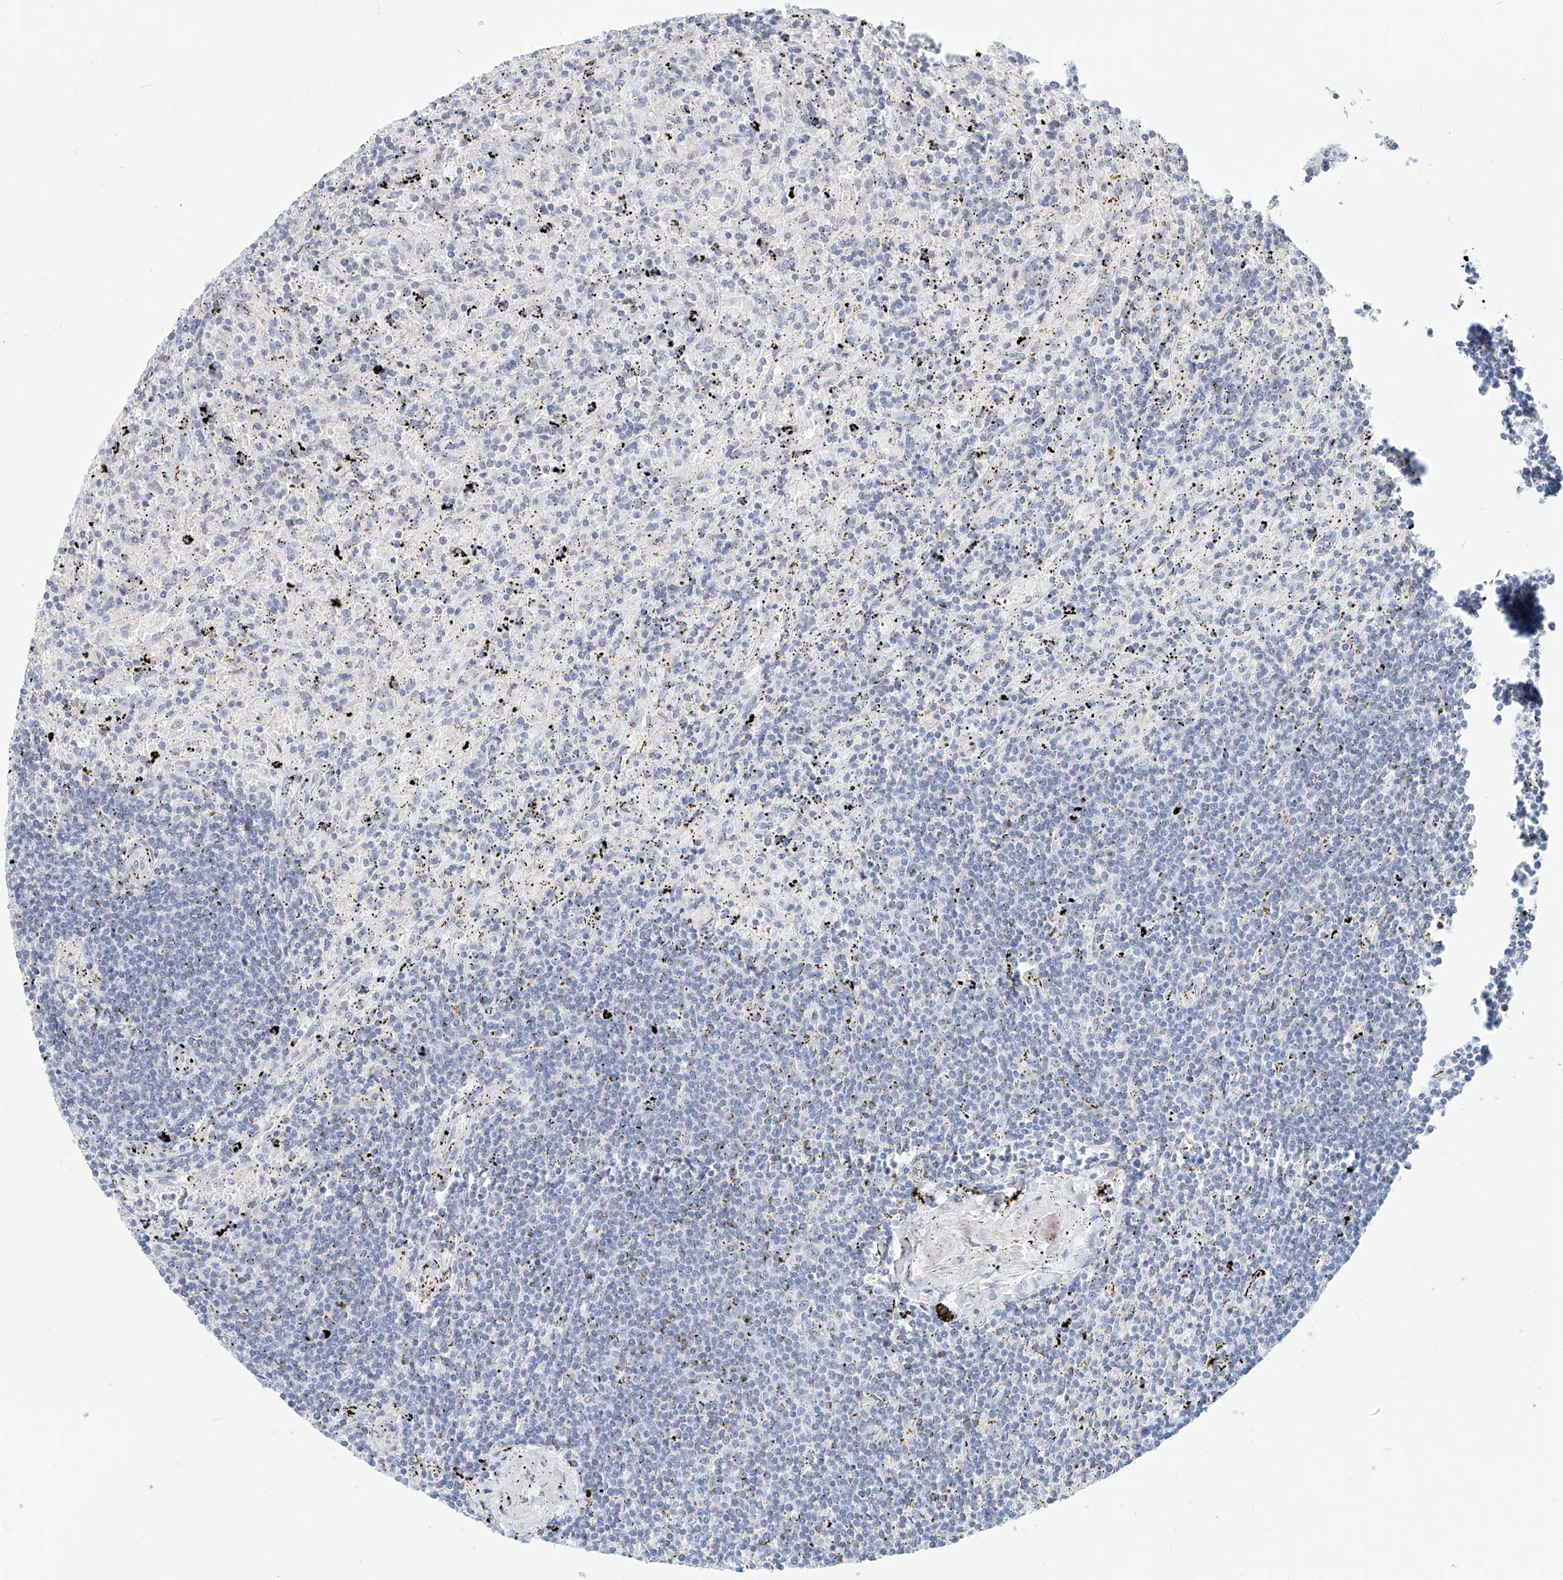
{"staining": {"intensity": "negative", "quantity": "none", "location": "none"}, "tissue": "lymphoma", "cell_type": "Tumor cells", "image_type": "cancer", "snomed": [{"axis": "morphology", "description": "Malignant lymphoma, non-Hodgkin's type, Low grade"}, {"axis": "topography", "description": "Spleen"}], "caption": "Low-grade malignant lymphoma, non-Hodgkin's type stained for a protein using immunohistochemistry exhibits no positivity tumor cells.", "gene": "SASH1", "patient": {"sex": "male", "age": 76}}